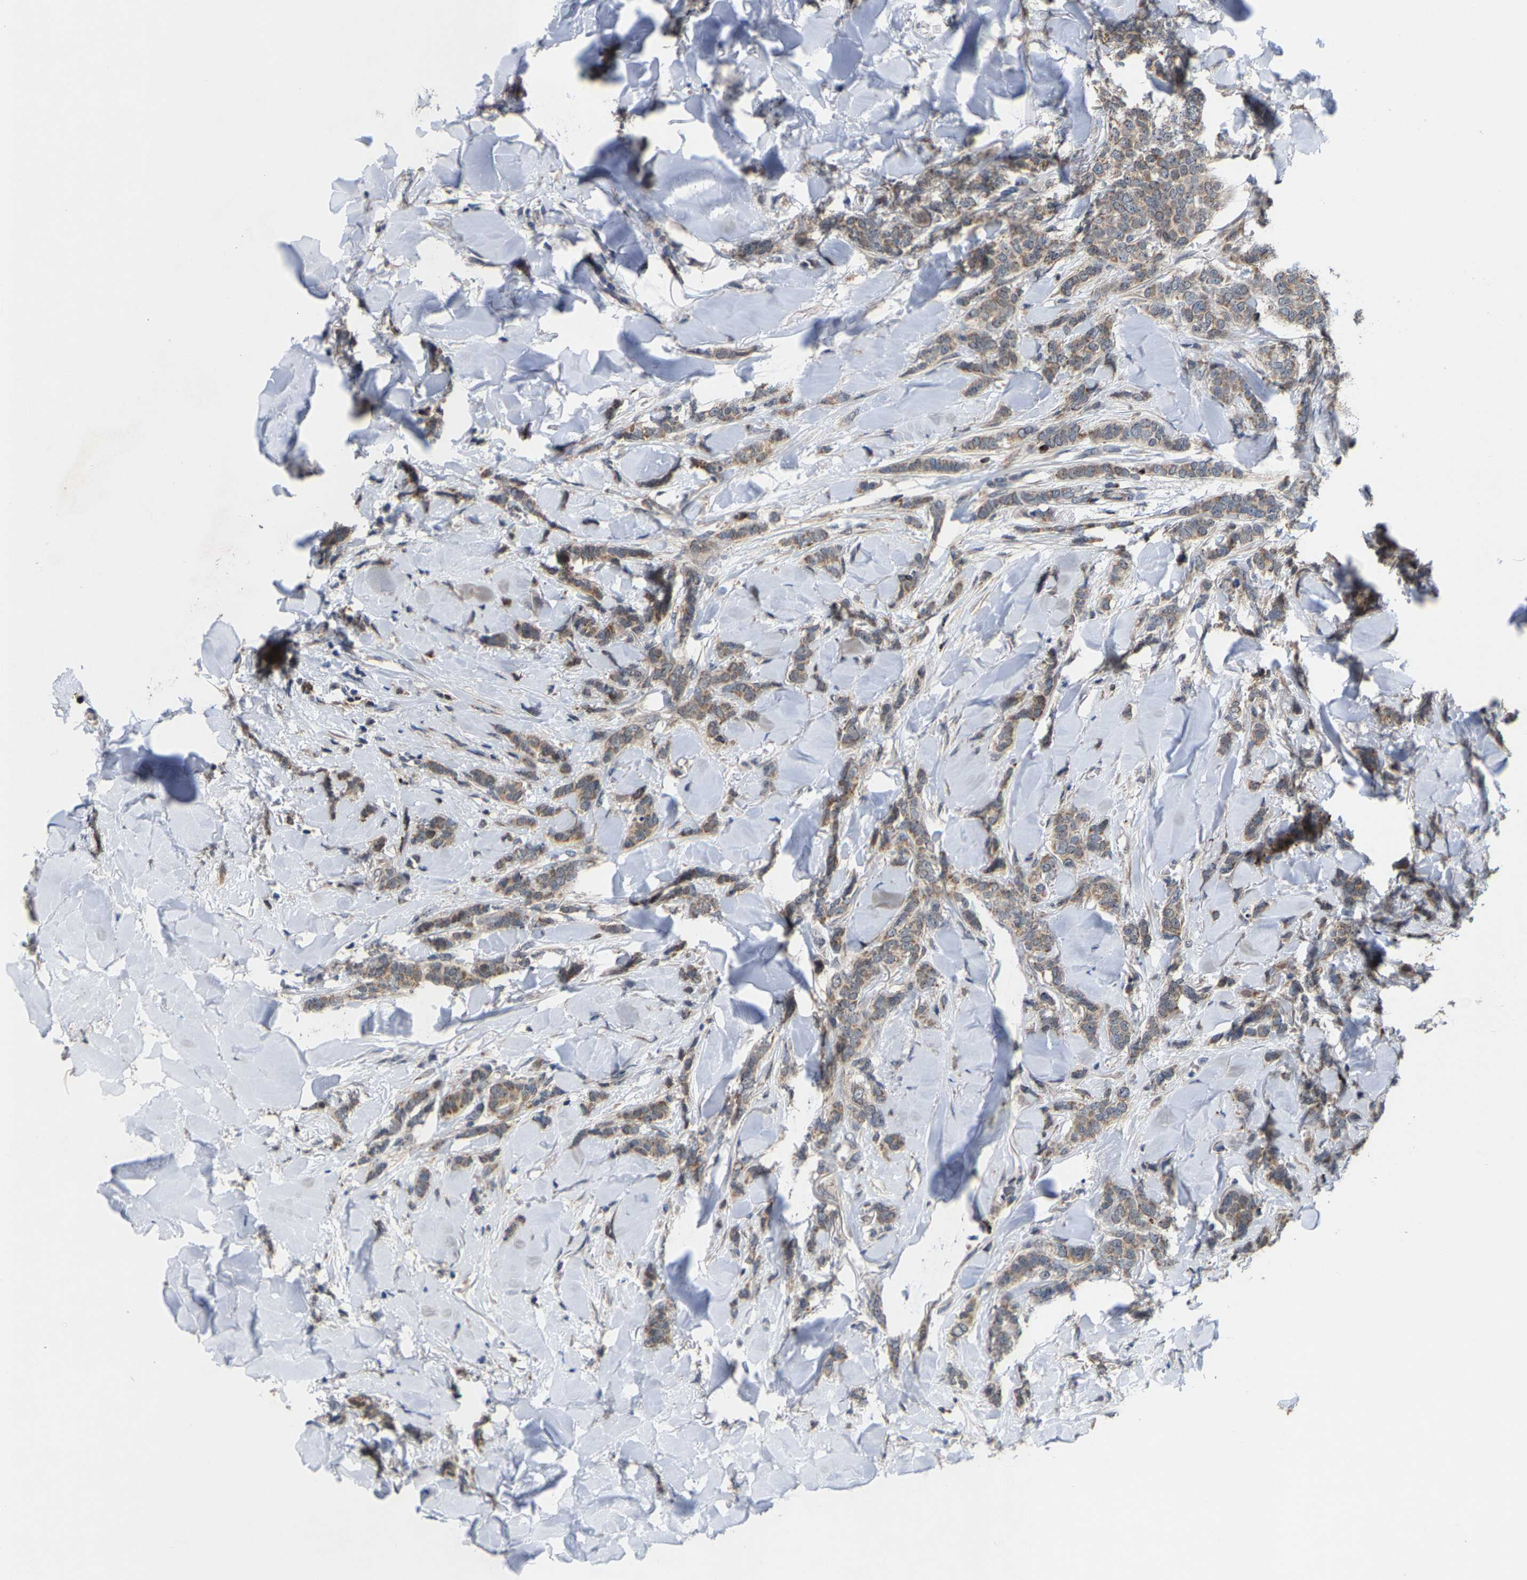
{"staining": {"intensity": "weak", "quantity": ">75%", "location": "cytoplasmic/membranous"}, "tissue": "breast cancer", "cell_type": "Tumor cells", "image_type": "cancer", "snomed": [{"axis": "morphology", "description": "Lobular carcinoma"}, {"axis": "topography", "description": "Skin"}, {"axis": "topography", "description": "Breast"}], "caption": "The immunohistochemical stain highlights weak cytoplasmic/membranous expression in tumor cells of breast cancer (lobular carcinoma) tissue.", "gene": "TDRKH", "patient": {"sex": "female", "age": 46}}